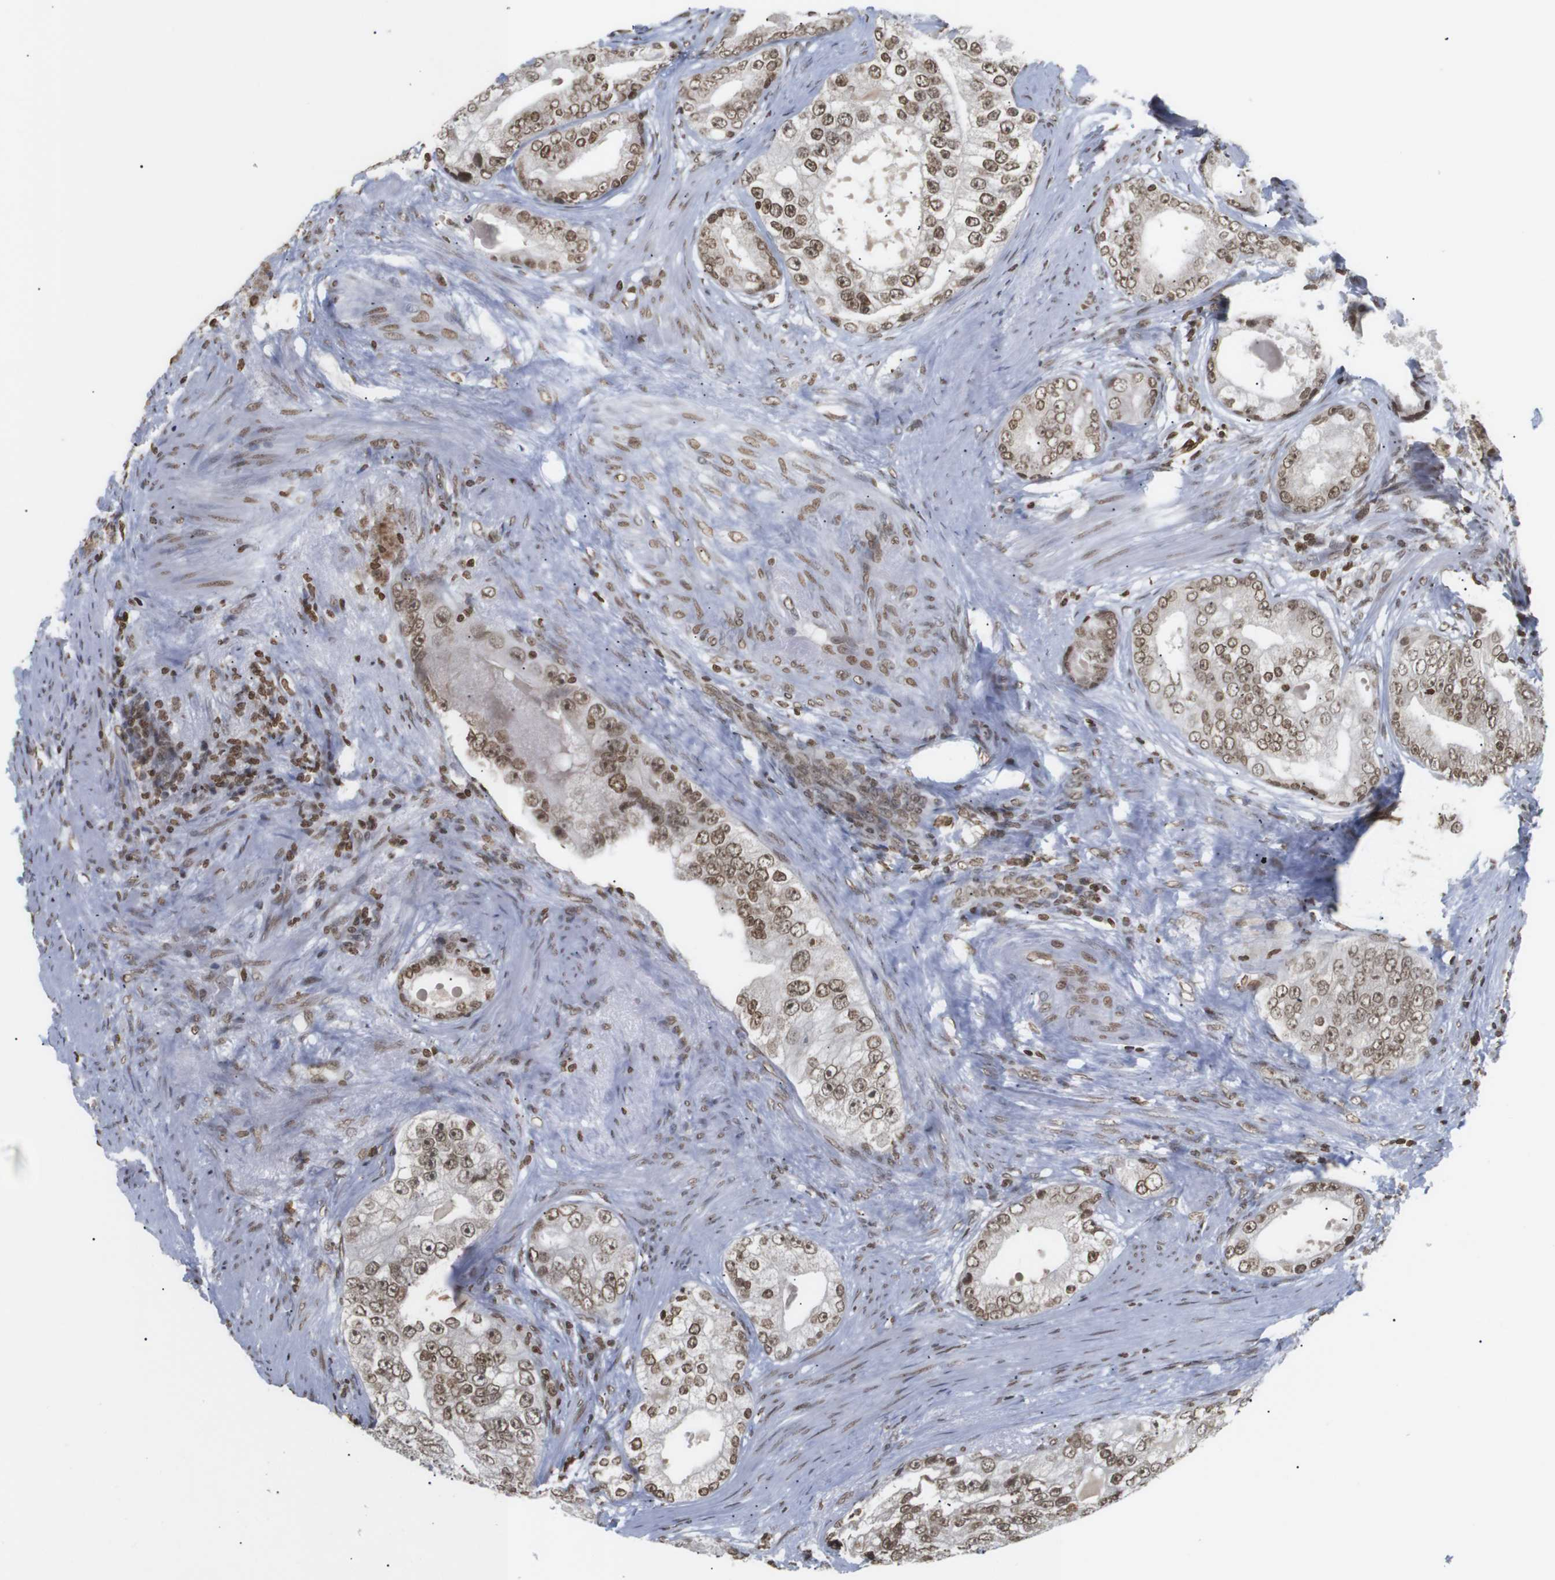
{"staining": {"intensity": "moderate", "quantity": ">75%", "location": "nuclear"}, "tissue": "prostate cancer", "cell_type": "Tumor cells", "image_type": "cancer", "snomed": [{"axis": "morphology", "description": "Adenocarcinoma, High grade"}, {"axis": "topography", "description": "Prostate"}], "caption": "Prostate adenocarcinoma (high-grade) tissue displays moderate nuclear expression in about >75% of tumor cells", "gene": "ETV5", "patient": {"sex": "male", "age": 66}}